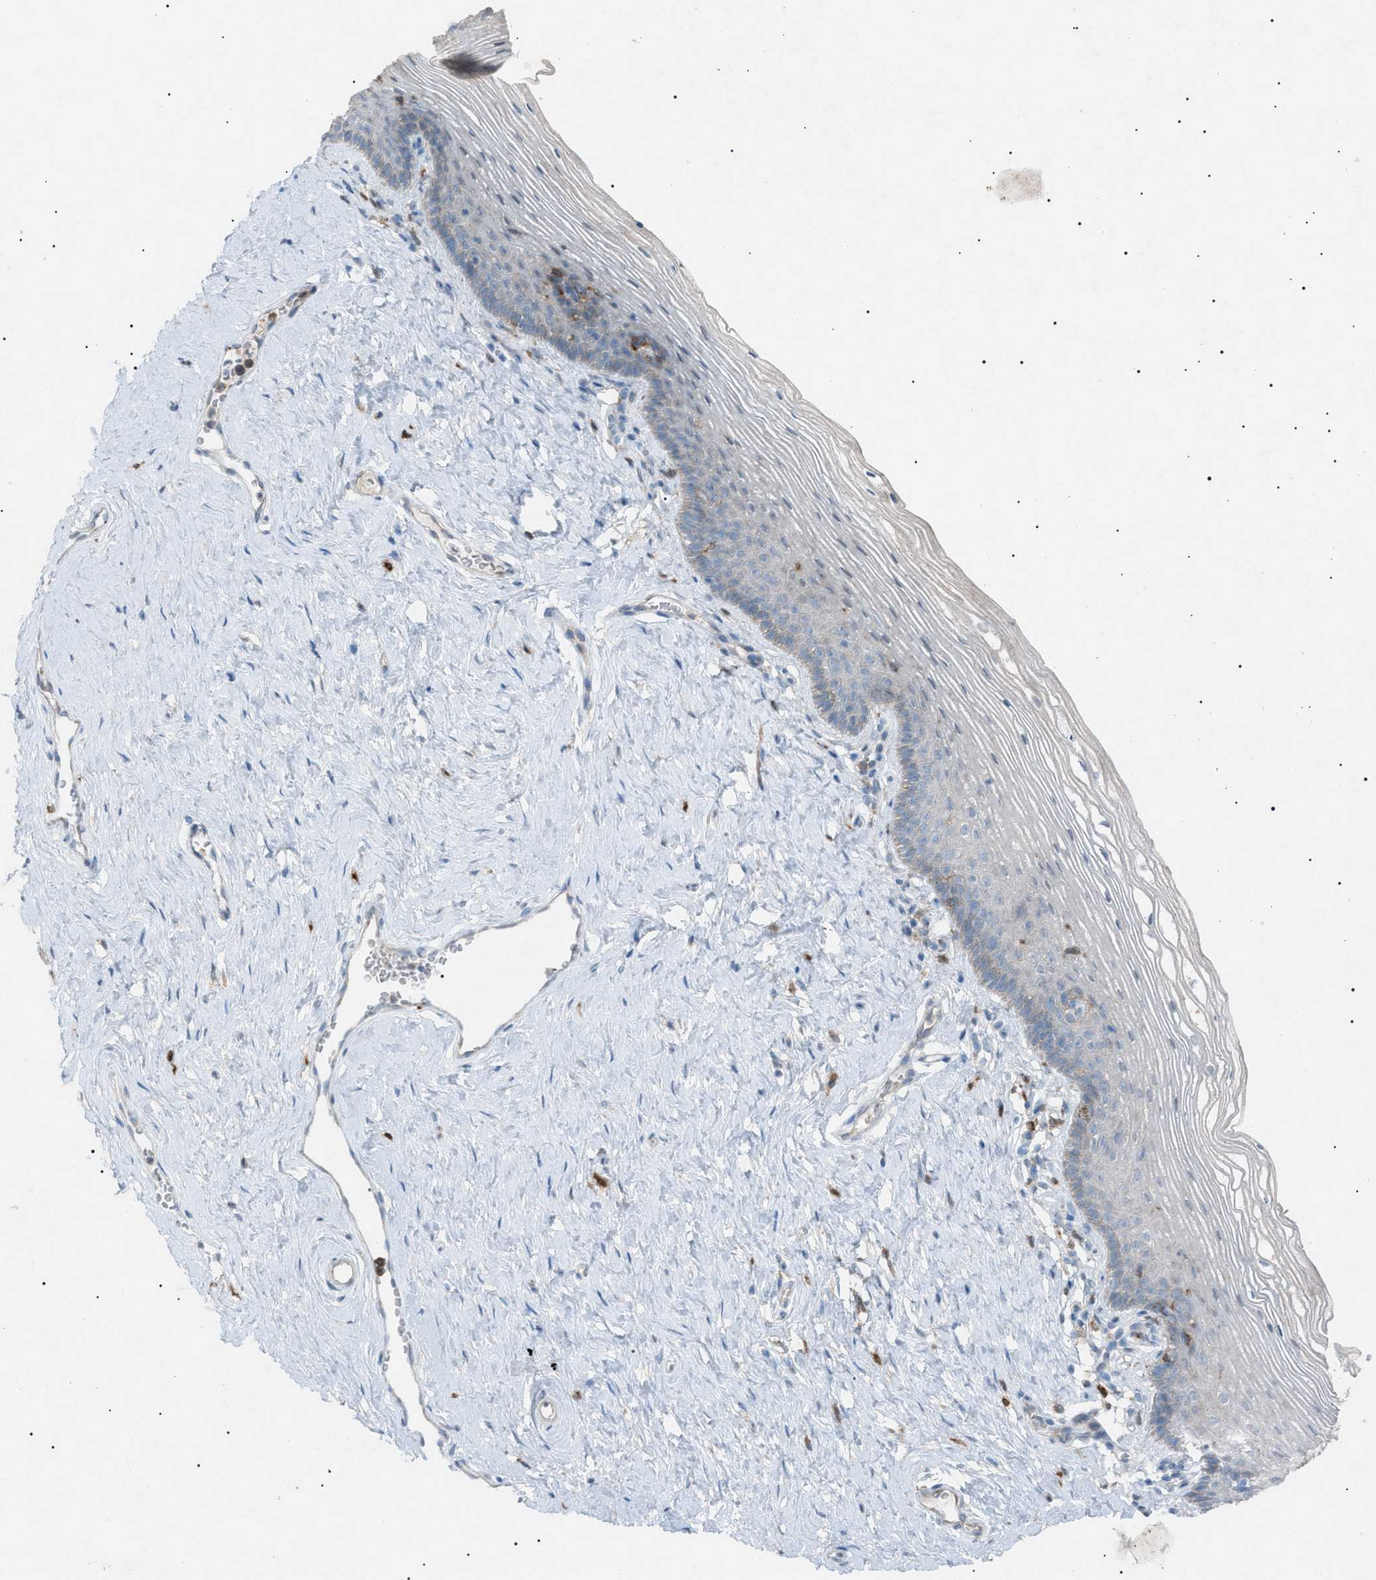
{"staining": {"intensity": "negative", "quantity": "none", "location": "none"}, "tissue": "vagina", "cell_type": "Squamous epithelial cells", "image_type": "normal", "snomed": [{"axis": "morphology", "description": "Normal tissue, NOS"}, {"axis": "topography", "description": "Vagina"}], "caption": "The photomicrograph reveals no staining of squamous epithelial cells in normal vagina.", "gene": "BTK", "patient": {"sex": "female", "age": 32}}